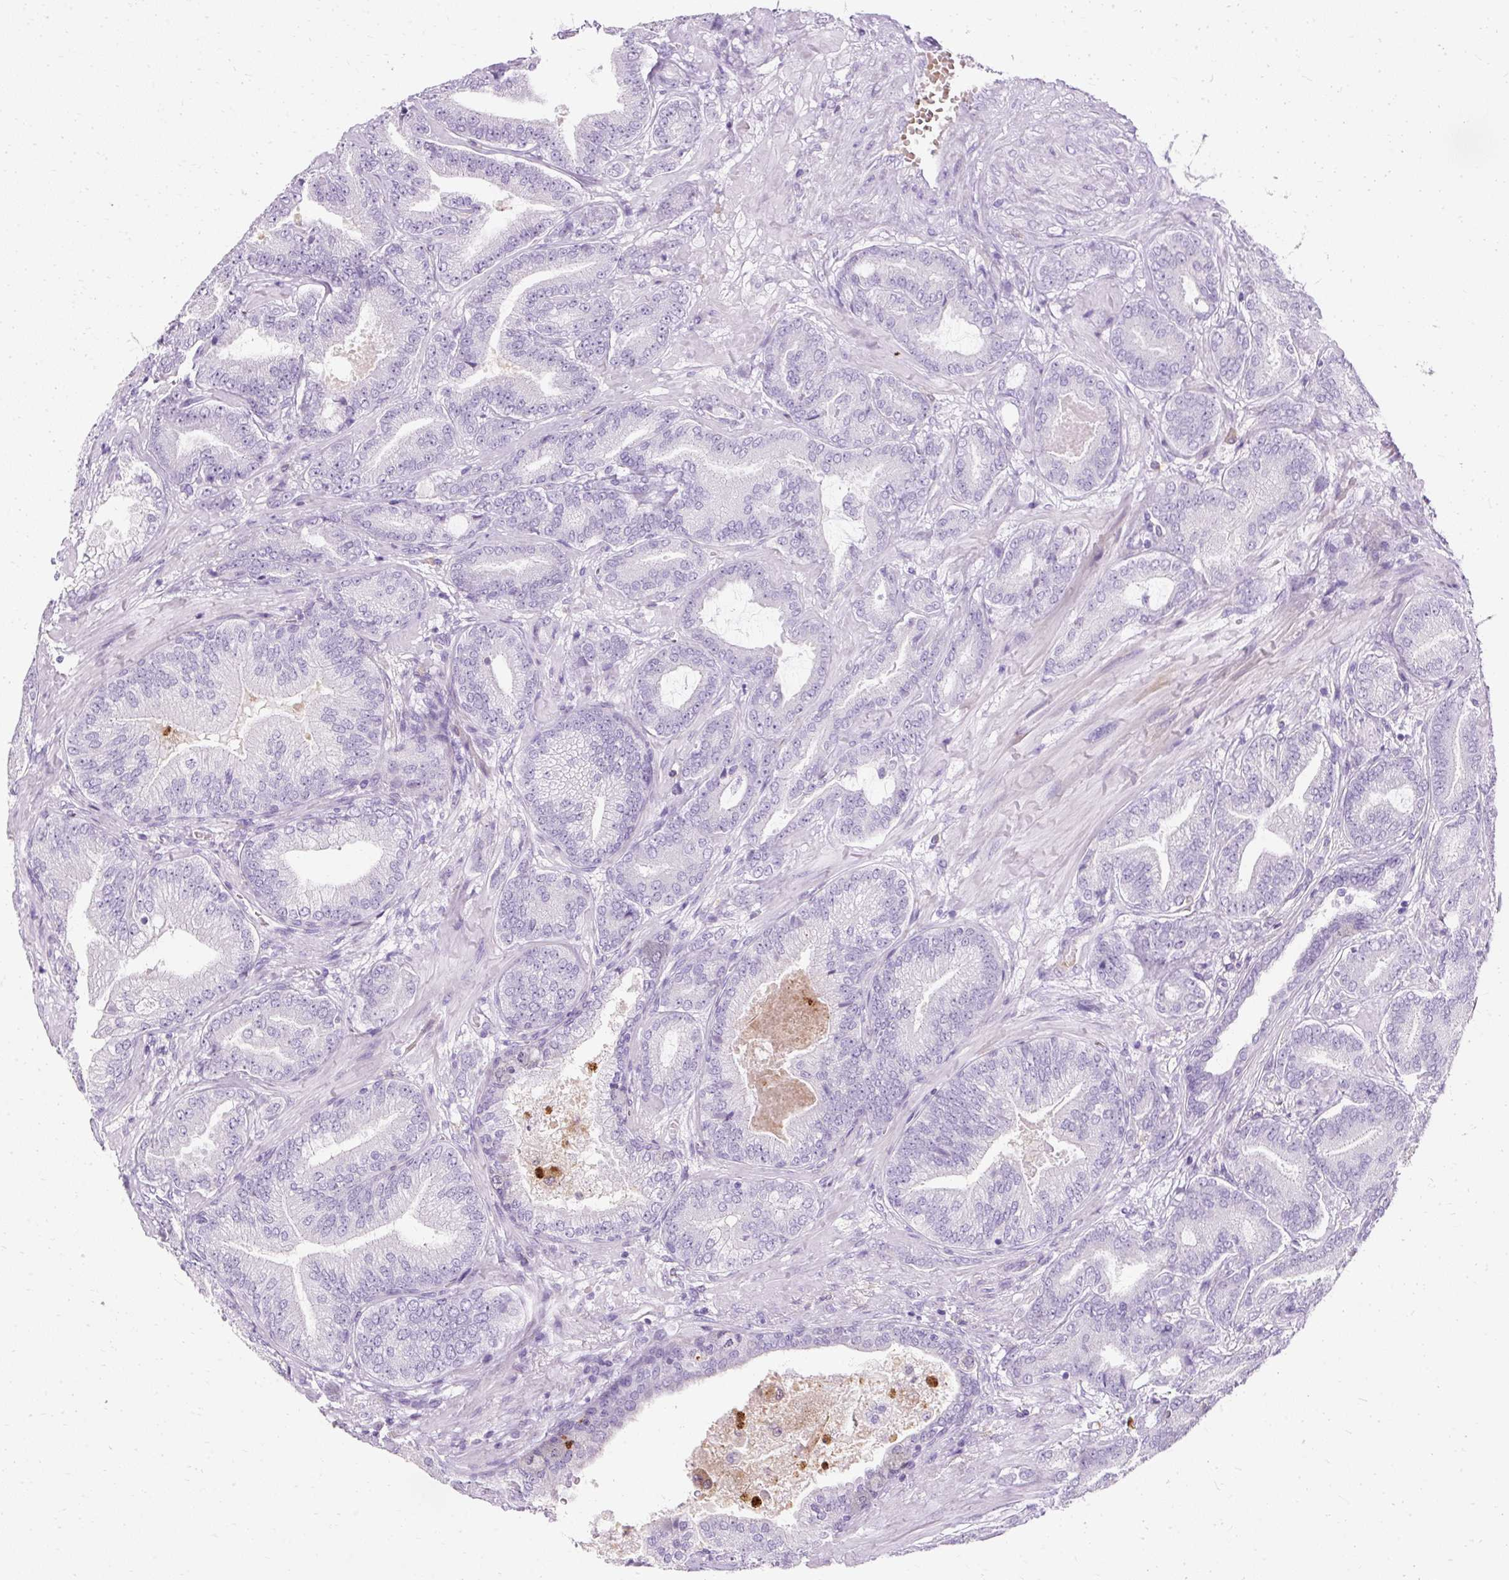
{"staining": {"intensity": "negative", "quantity": "none", "location": "none"}, "tissue": "prostate cancer", "cell_type": "Tumor cells", "image_type": "cancer", "snomed": [{"axis": "morphology", "description": "Adenocarcinoma, Low grade"}, {"axis": "topography", "description": "Prostate and seminal vesicle, NOS"}], "caption": "Immunohistochemistry (IHC) image of human prostate low-grade adenocarcinoma stained for a protein (brown), which reveals no staining in tumor cells.", "gene": "DEFA1", "patient": {"sex": "male", "age": 61}}